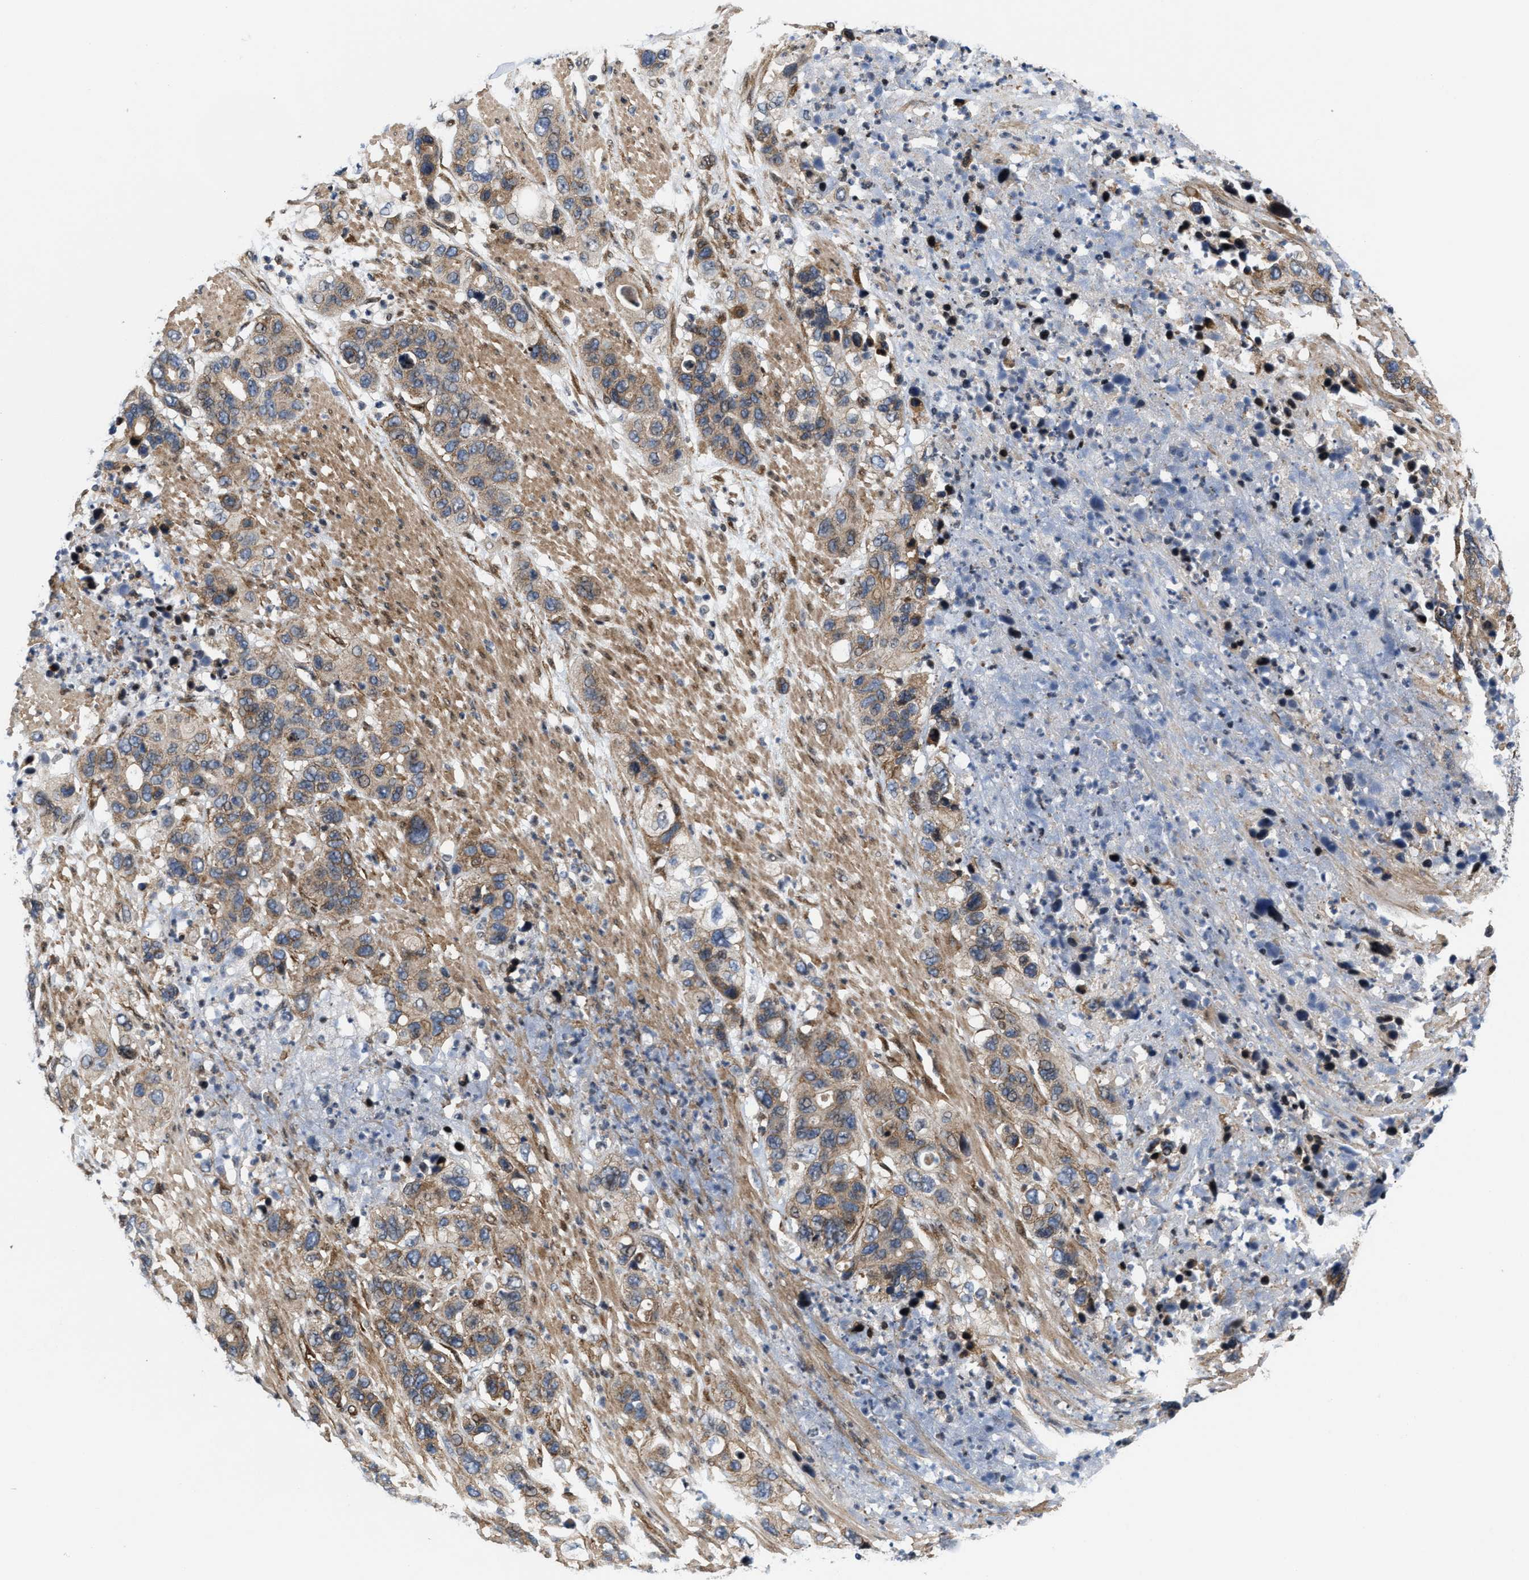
{"staining": {"intensity": "weak", "quantity": ">75%", "location": "cytoplasmic/membranous"}, "tissue": "pancreatic cancer", "cell_type": "Tumor cells", "image_type": "cancer", "snomed": [{"axis": "morphology", "description": "Adenocarcinoma, NOS"}, {"axis": "topography", "description": "Pancreas"}], "caption": "Immunohistochemistry (DAB) staining of adenocarcinoma (pancreatic) reveals weak cytoplasmic/membranous protein staining in approximately >75% of tumor cells. The staining was performed using DAB (3,3'-diaminobenzidine), with brown indicating positive protein expression. Nuclei are stained blue with hematoxylin.", "gene": "TGFB1I1", "patient": {"sex": "female", "age": 71}}